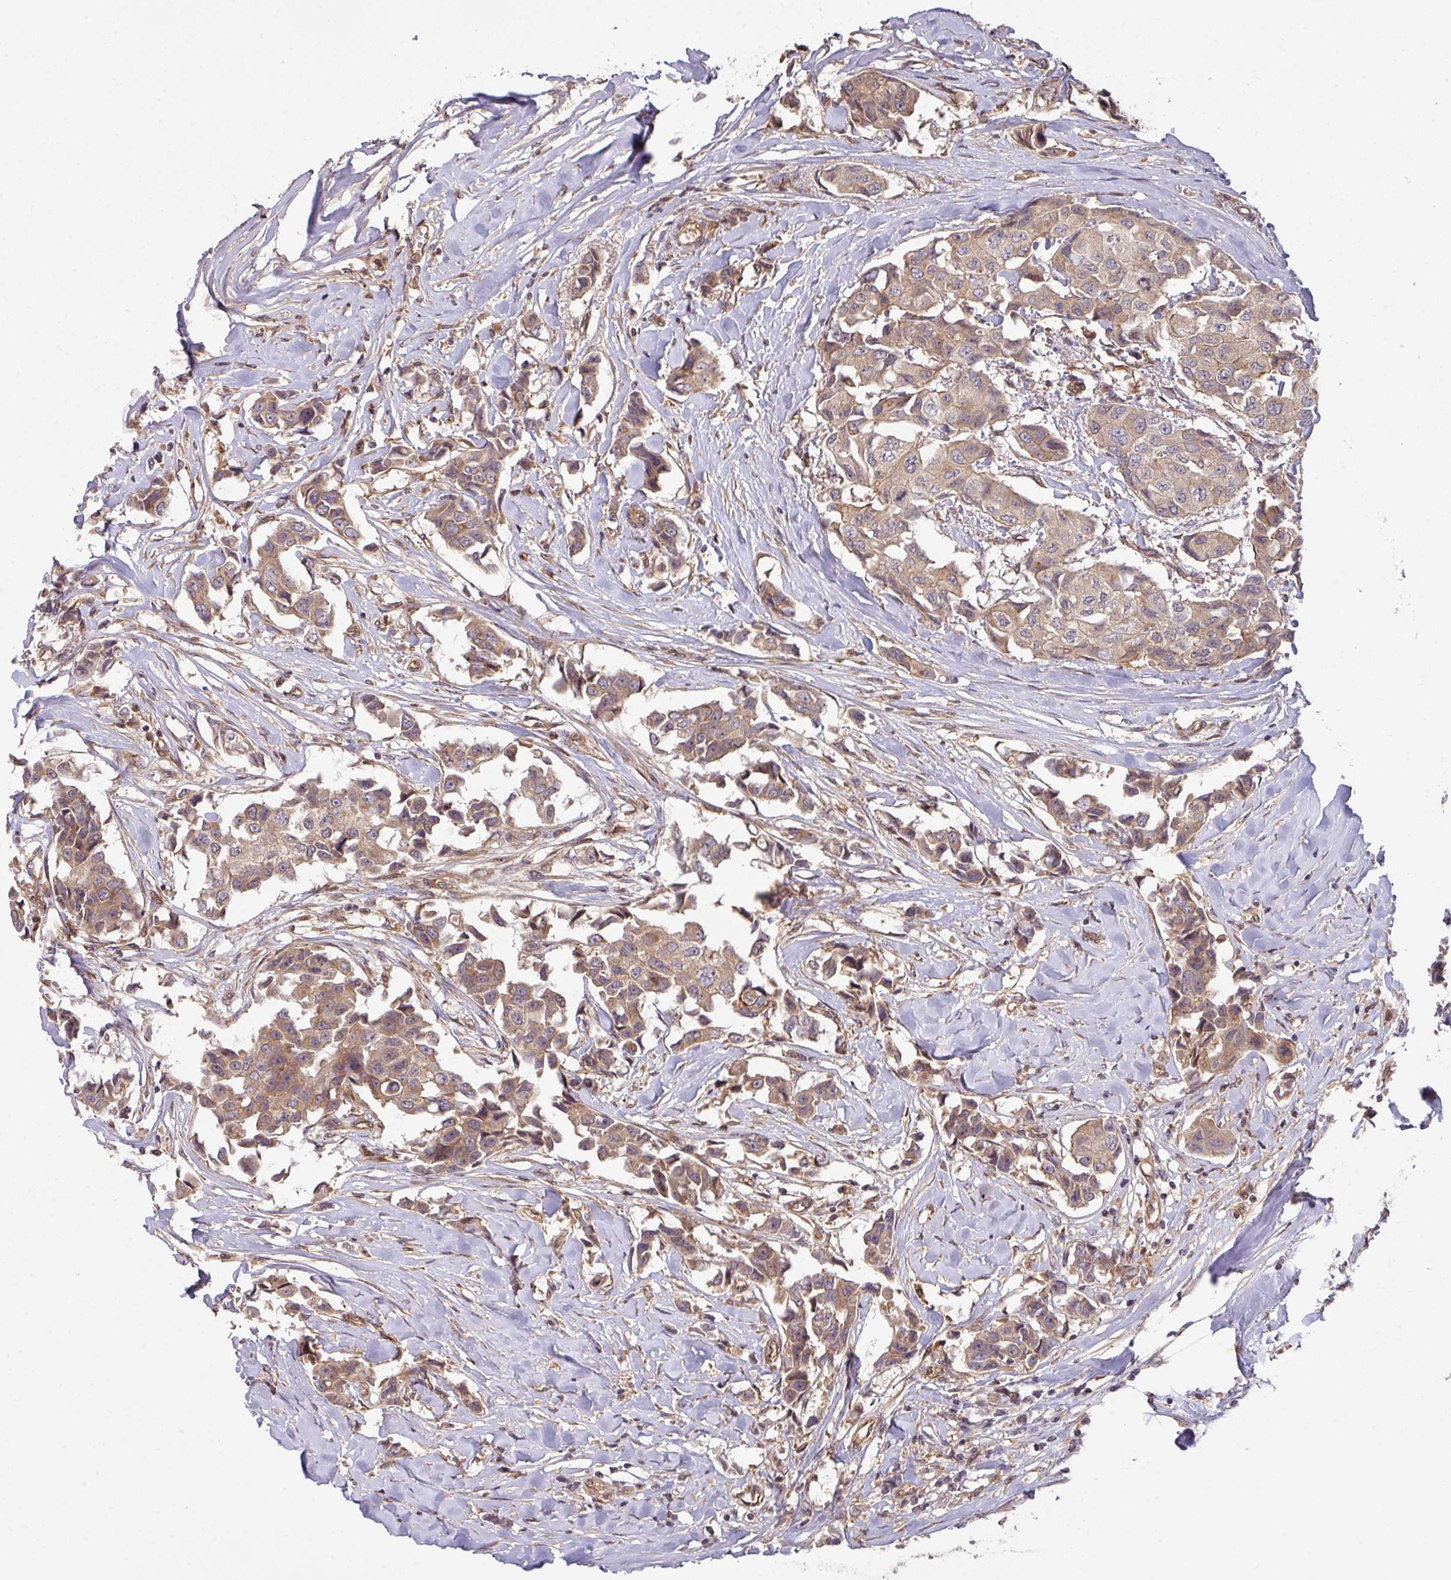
{"staining": {"intensity": "moderate", "quantity": "25%-75%", "location": "cytoplasmic/membranous"}, "tissue": "breast cancer", "cell_type": "Tumor cells", "image_type": "cancer", "snomed": [{"axis": "morphology", "description": "Duct carcinoma"}, {"axis": "topography", "description": "Breast"}], "caption": "There is medium levels of moderate cytoplasmic/membranous expression in tumor cells of breast intraductal carcinoma, as demonstrated by immunohistochemical staining (brown color).", "gene": "CYFIP2", "patient": {"sex": "female", "age": 80}}